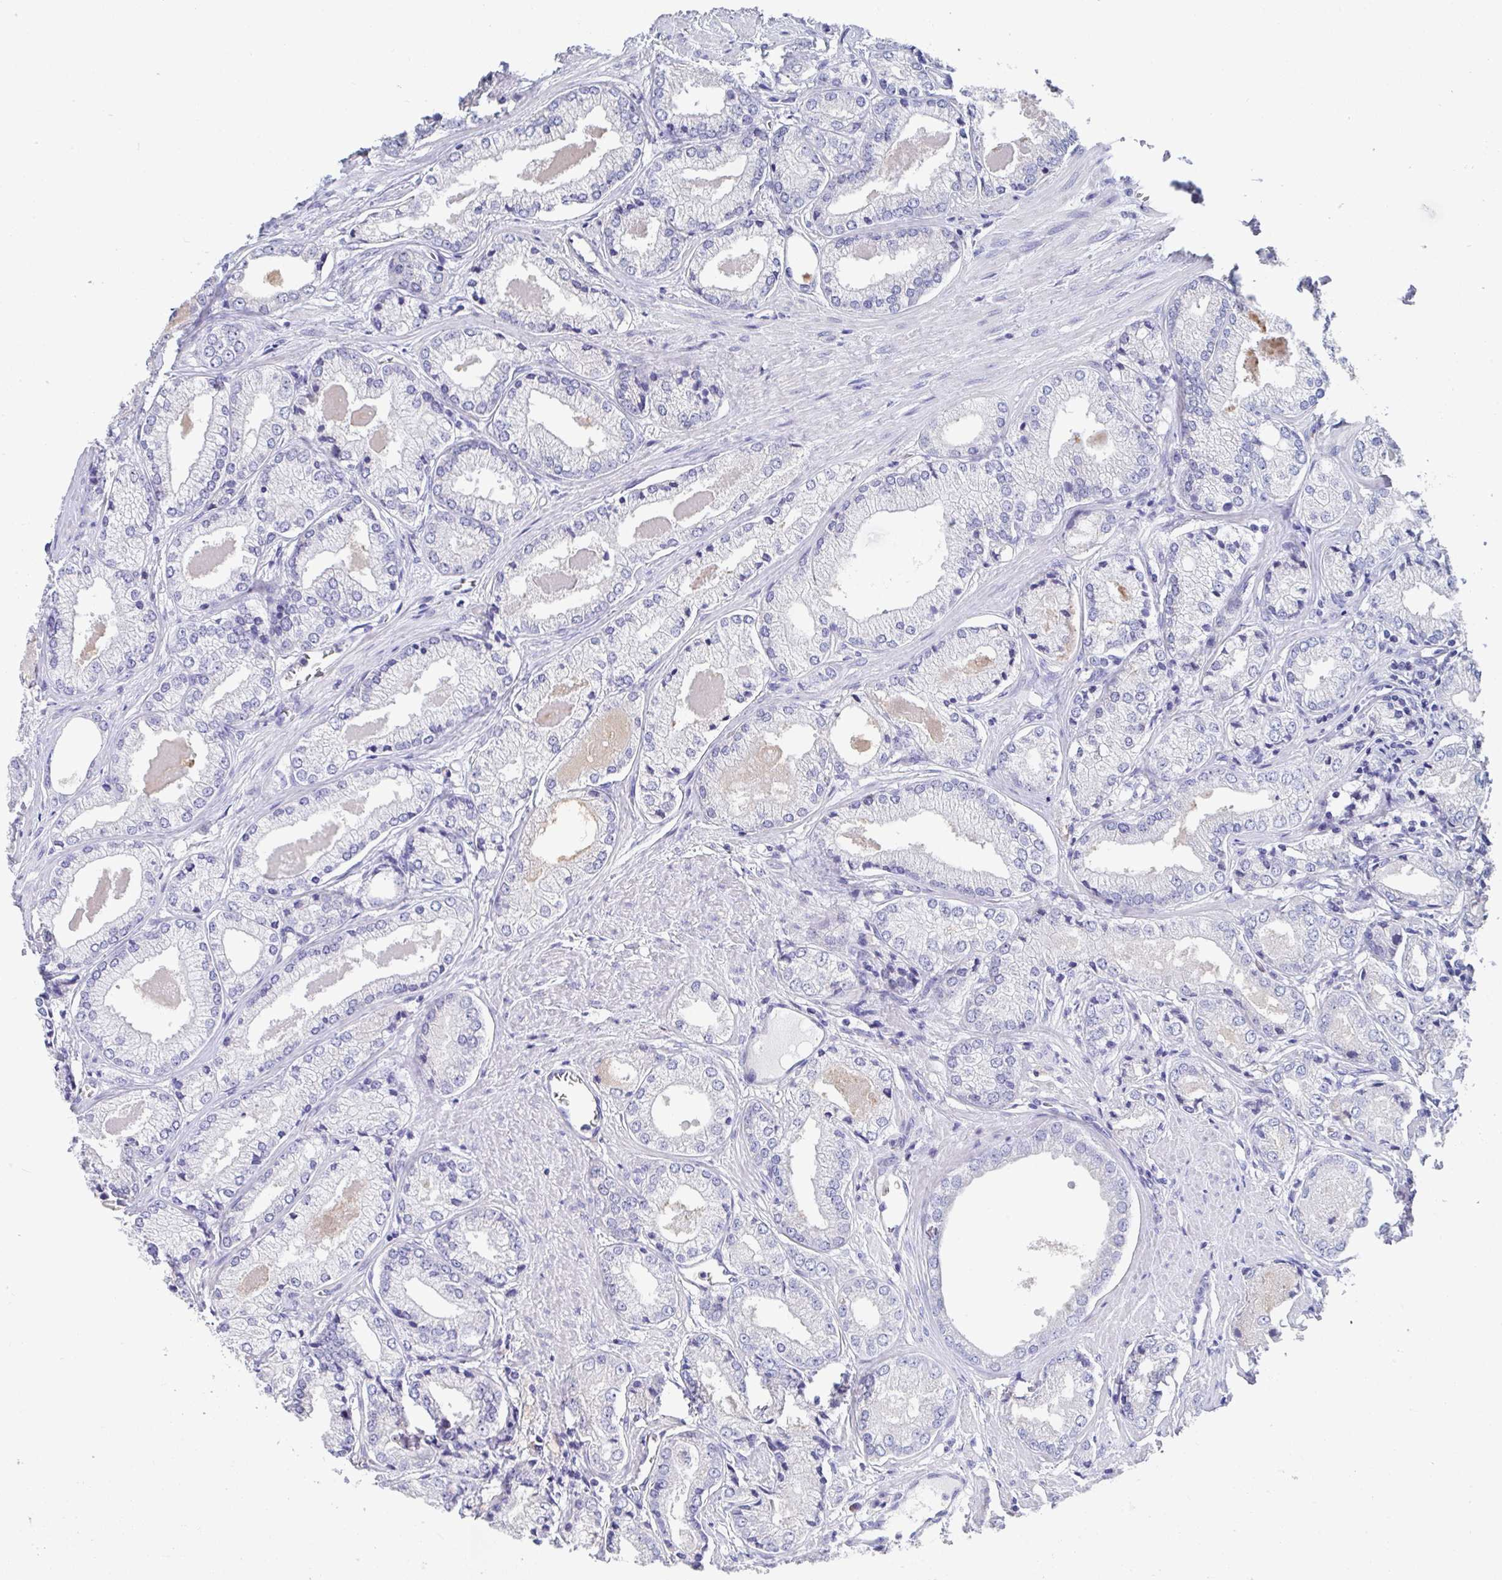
{"staining": {"intensity": "negative", "quantity": "none", "location": "none"}, "tissue": "prostate cancer", "cell_type": "Tumor cells", "image_type": "cancer", "snomed": [{"axis": "morphology", "description": "Adenocarcinoma, NOS"}, {"axis": "morphology", "description": "Adenocarcinoma, Low grade"}, {"axis": "topography", "description": "Prostate"}], "caption": "Tumor cells are negative for brown protein staining in prostate adenocarcinoma. (Stains: DAB immunohistochemistry (IHC) with hematoxylin counter stain, Microscopy: brightfield microscopy at high magnification).", "gene": "LRRC58", "patient": {"sex": "male", "age": 68}}